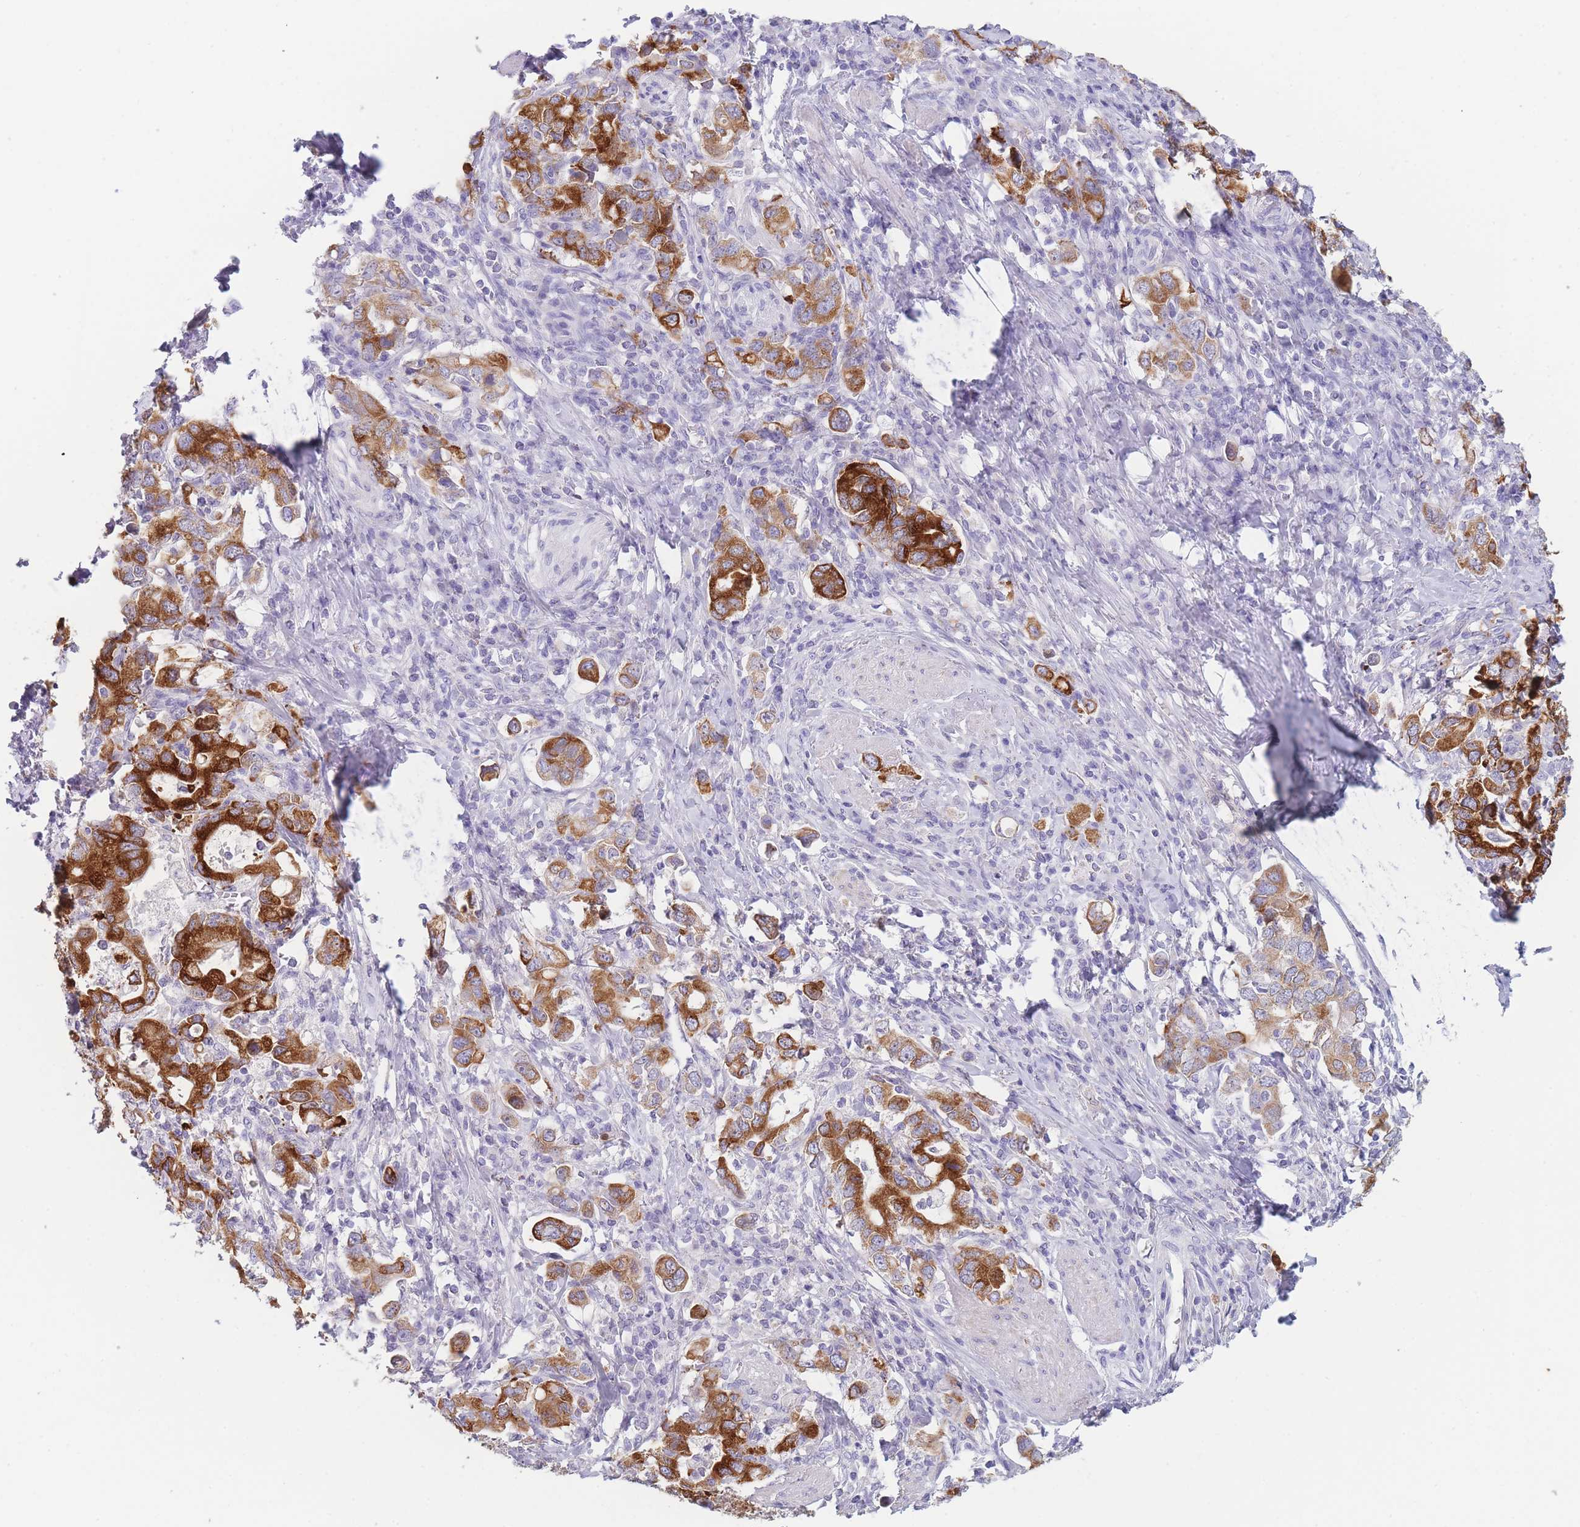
{"staining": {"intensity": "strong", "quantity": ">75%", "location": "cytoplasmic/membranous"}, "tissue": "stomach cancer", "cell_type": "Tumor cells", "image_type": "cancer", "snomed": [{"axis": "morphology", "description": "Adenocarcinoma, NOS"}, {"axis": "topography", "description": "Stomach, upper"}, {"axis": "topography", "description": "Stomach"}], "caption": "A brown stain shows strong cytoplasmic/membranous expression of a protein in human stomach adenocarcinoma tumor cells.", "gene": "ZNF627", "patient": {"sex": "male", "age": 62}}